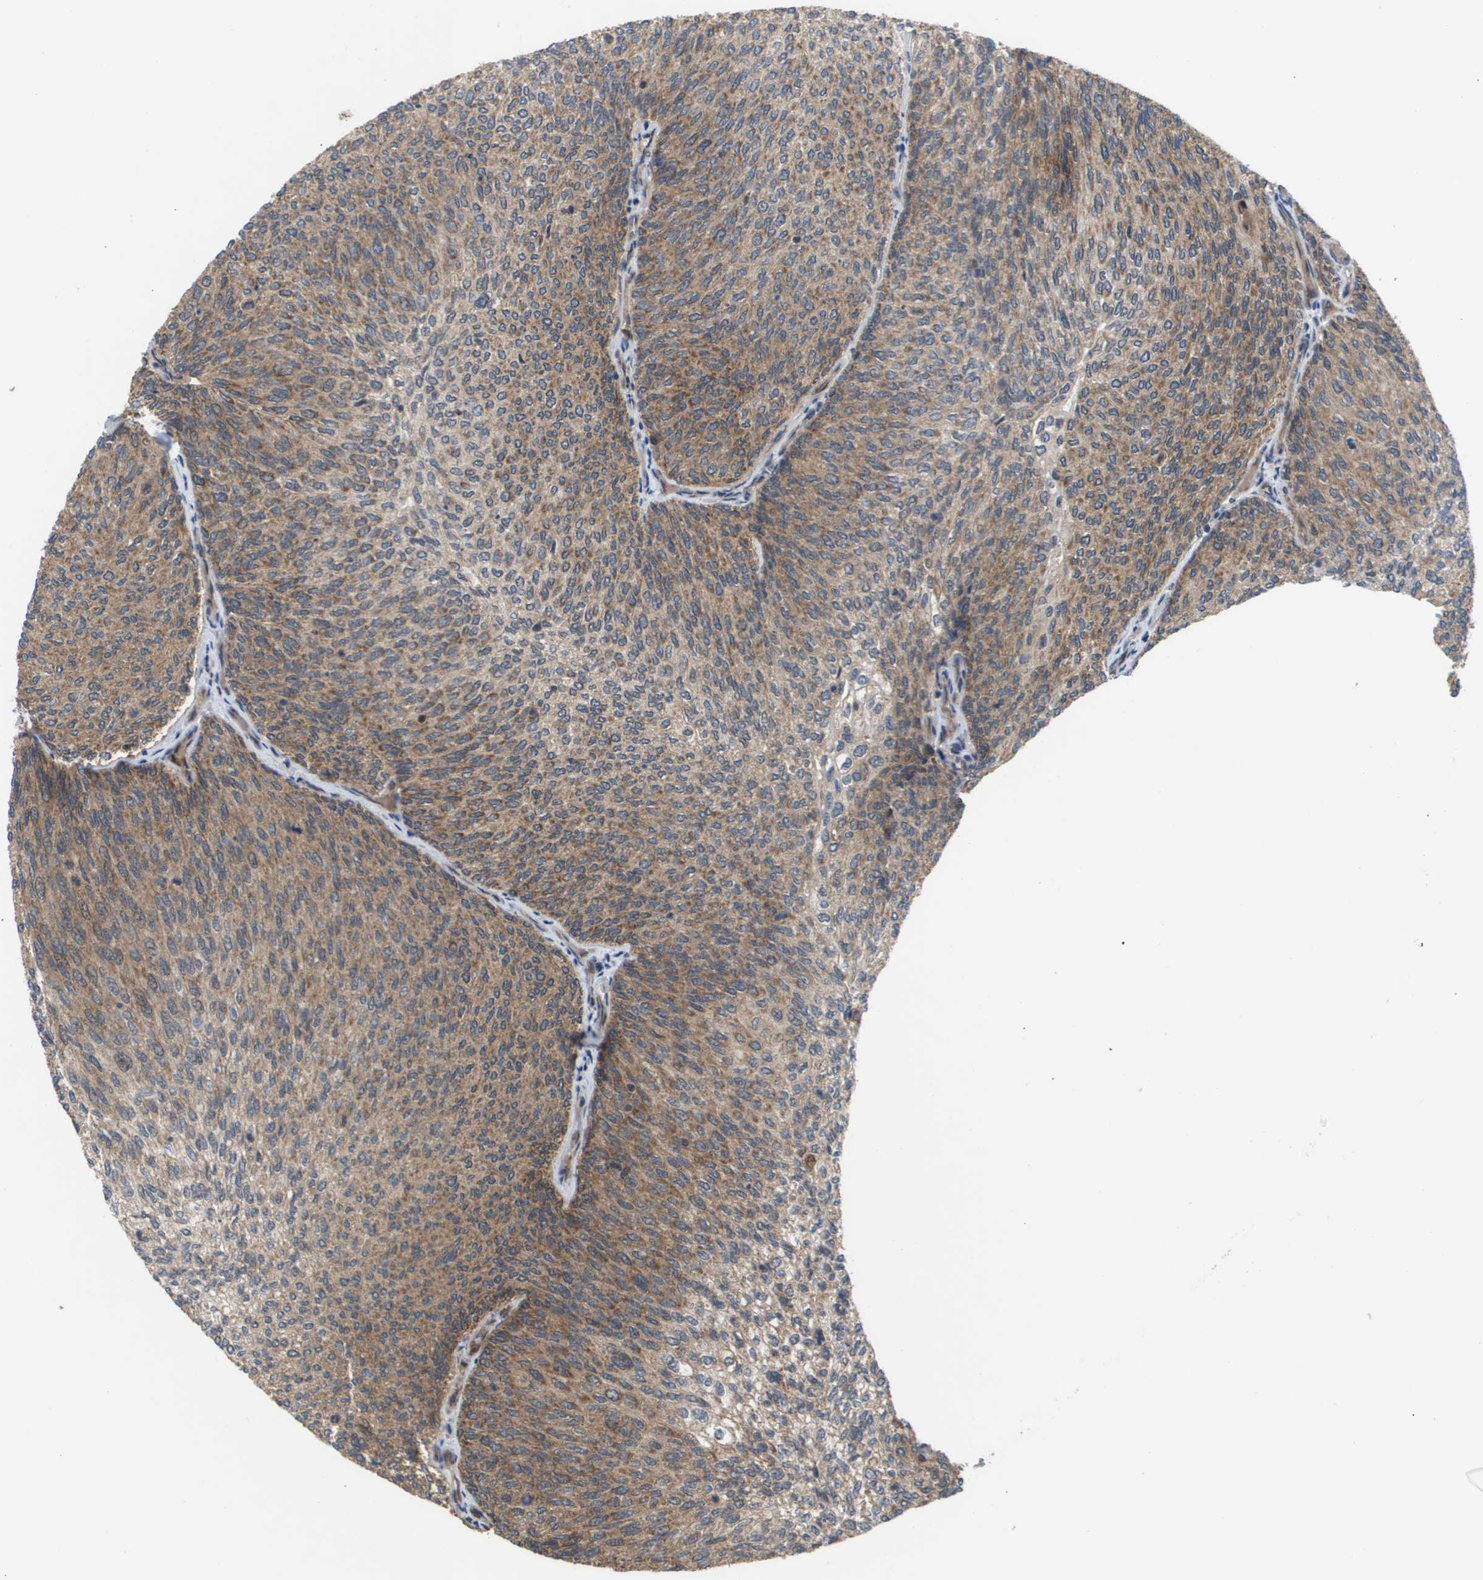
{"staining": {"intensity": "moderate", "quantity": "25%-75%", "location": "cytoplasmic/membranous"}, "tissue": "urothelial cancer", "cell_type": "Tumor cells", "image_type": "cancer", "snomed": [{"axis": "morphology", "description": "Urothelial carcinoma, Low grade"}, {"axis": "topography", "description": "Urinary bladder"}], "caption": "This micrograph demonstrates IHC staining of human low-grade urothelial carcinoma, with medium moderate cytoplasmic/membranous positivity in approximately 25%-75% of tumor cells.", "gene": "RBM38", "patient": {"sex": "female", "age": 79}}